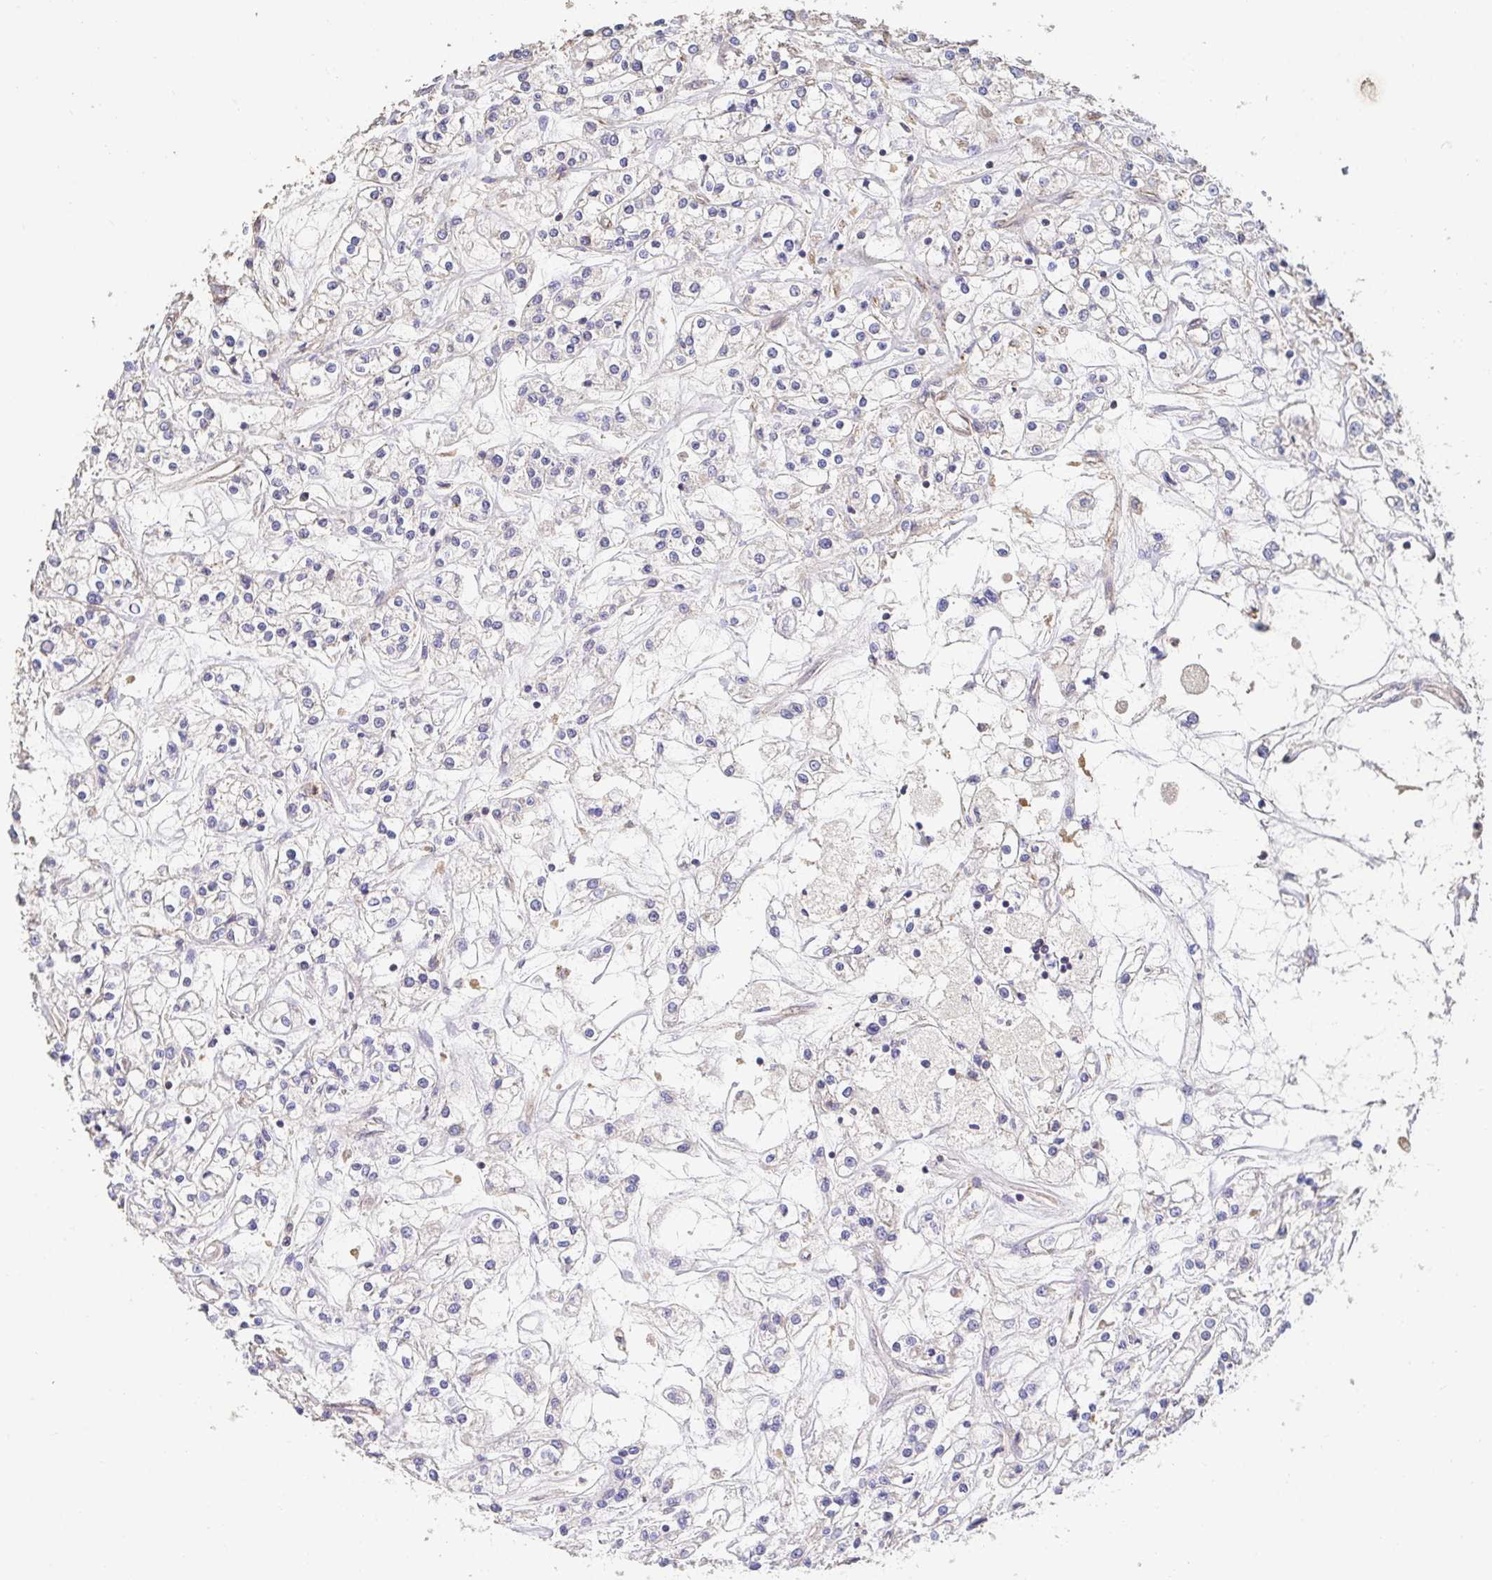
{"staining": {"intensity": "negative", "quantity": "none", "location": "none"}, "tissue": "renal cancer", "cell_type": "Tumor cells", "image_type": "cancer", "snomed": [{"axis": "morphology", "description": "Adenocarcinoma, NOS"}, {"axis": "topography", "description": "Kidney"}], "caption": "This photomicrograph is of renal cancer (adenocarcinoma) stained with IHC to label a protein in brown with the nuclei are counter-stained blue. There is no positivity in tumor cells.", "gene": "APBB1", "patient": {"sex": "female", "age": 59}}